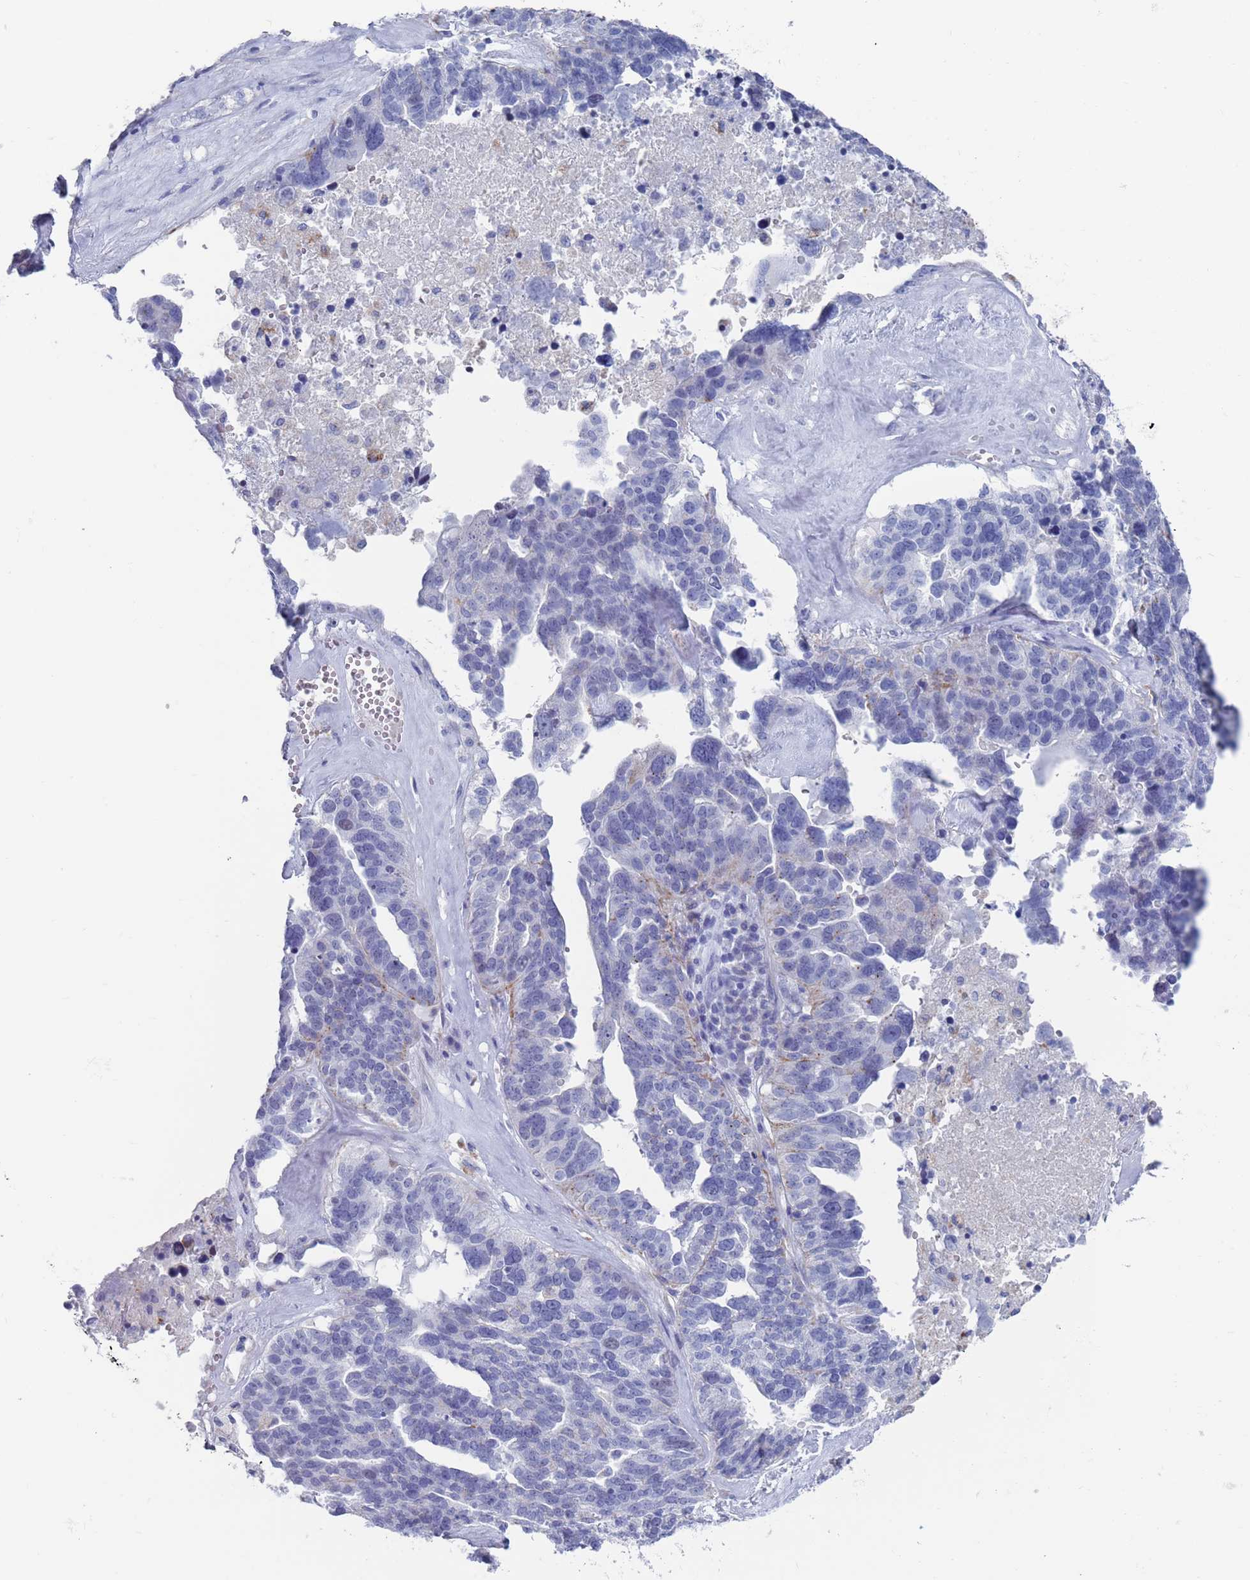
{"staining": {"intensity": "negative", "quantity": "none", "location": "none"}, "tissue": "ovarian cancer", "cell_type": "Tumor cells", "image_type": "cancer", "snomed": [{"axis": "morphology", "description": "Cystadenocarcinoma, serous, NOS"}, {"axis": "topography", "description": "Ovary"}], "caption": "IHC of human ovarian cancer (serous cystadenocarcinoma) shows no staining in tumor cells.", "gene": "FUCA1", "patient": {"sex": "female", "age": 59}}